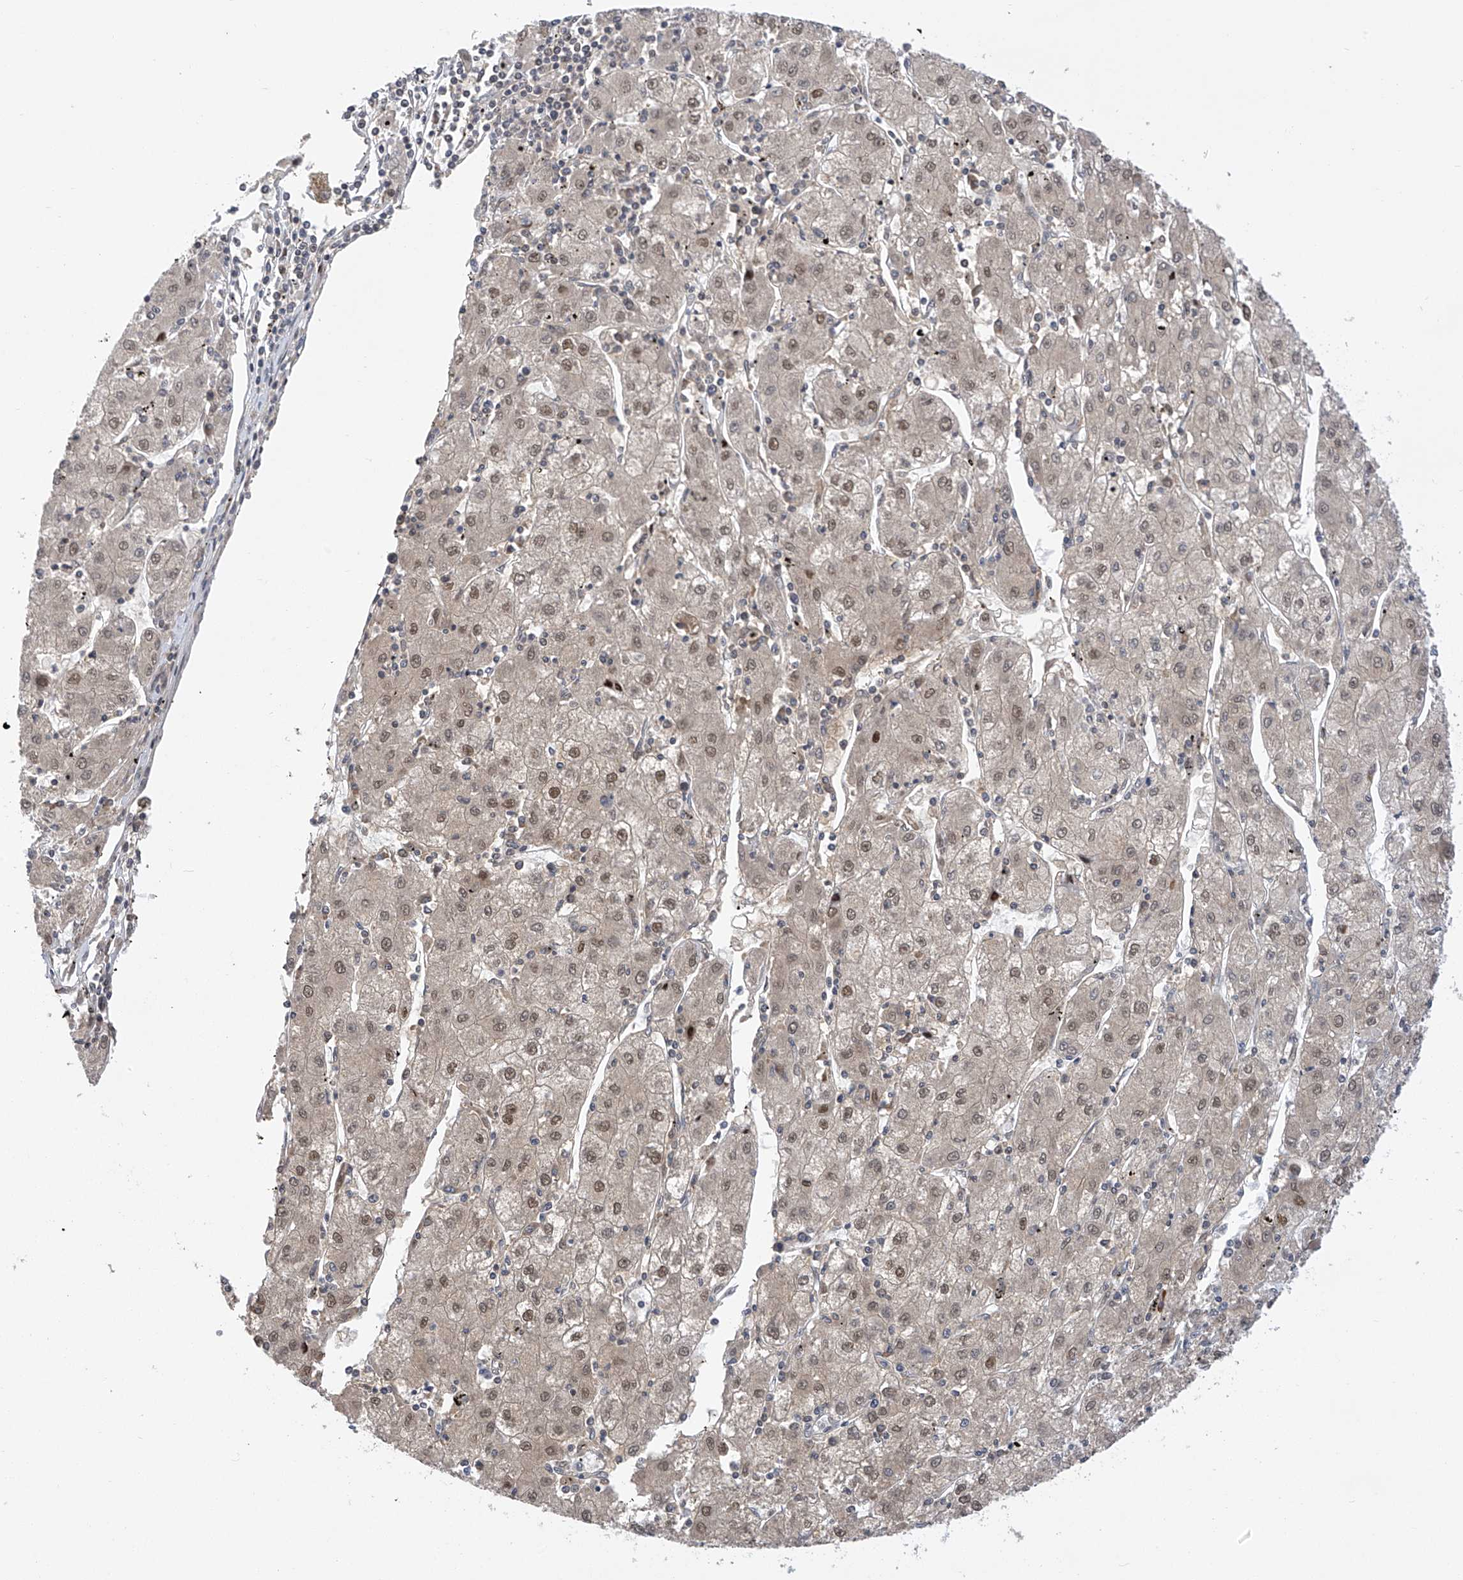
{"staining": {"intensity": "weak", "quantity": "25%-75%", "location": "nuclear"}, "tissue": "liver cancer", "cell_type": "Tumor cells", "image_type": "cancer", "snomed": [{"axis": "morphology", "description": "Carcinoma, Hepatocellular, NOS"}, {"axis": "topography", "description": "Liver"}], "caption": "Protein positivity by immunohistochemistry (IHC) exhibits weak nuclear staining in approximately 25%-75% of tumor cells in liver cancer (hepatocellular carcinoma).", "gene": "SLCO4A1", "patient": {"sex": "male", "age": 72}}